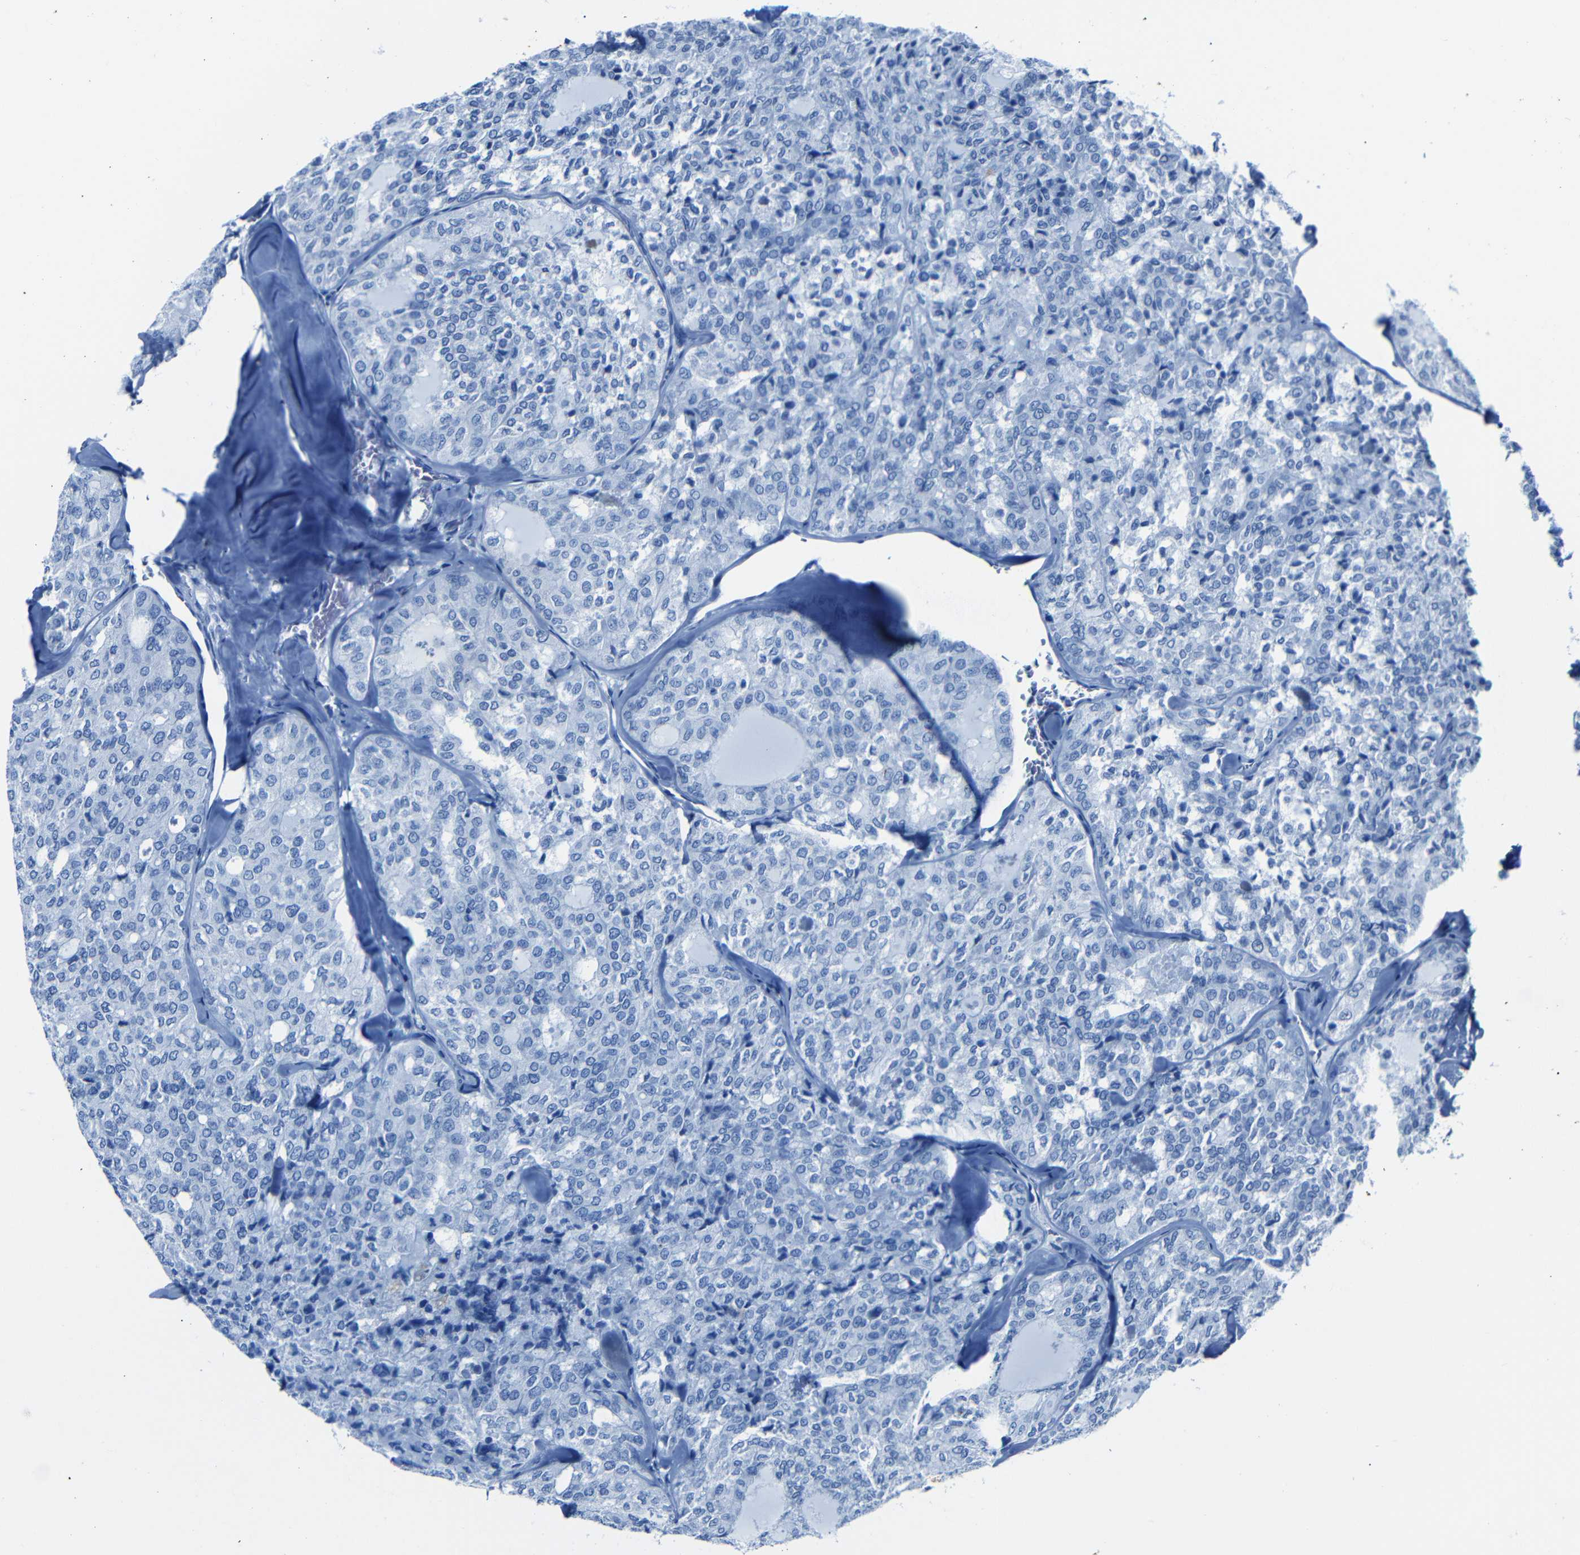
{"staining": {"intensity": "negative", "quantity": "none", "location": "none"}, "tissue": "thyroid cancer", "cell_type": "Tumor cells", "image_type": "cancer", "snomed": [{"axis": "morphology", "description": "Follicular adenoma carcinoma, NOS"}, {"axis": "topography", "description": "Thyroid gland"}], "caption": "Photomicrograph shows no protein staining in tumor cells of thyroid cancer (follicular adenoma carcinoma) tissue.", "gene": "CLDN11", "patient": {"sex": "male", "age": 75}}